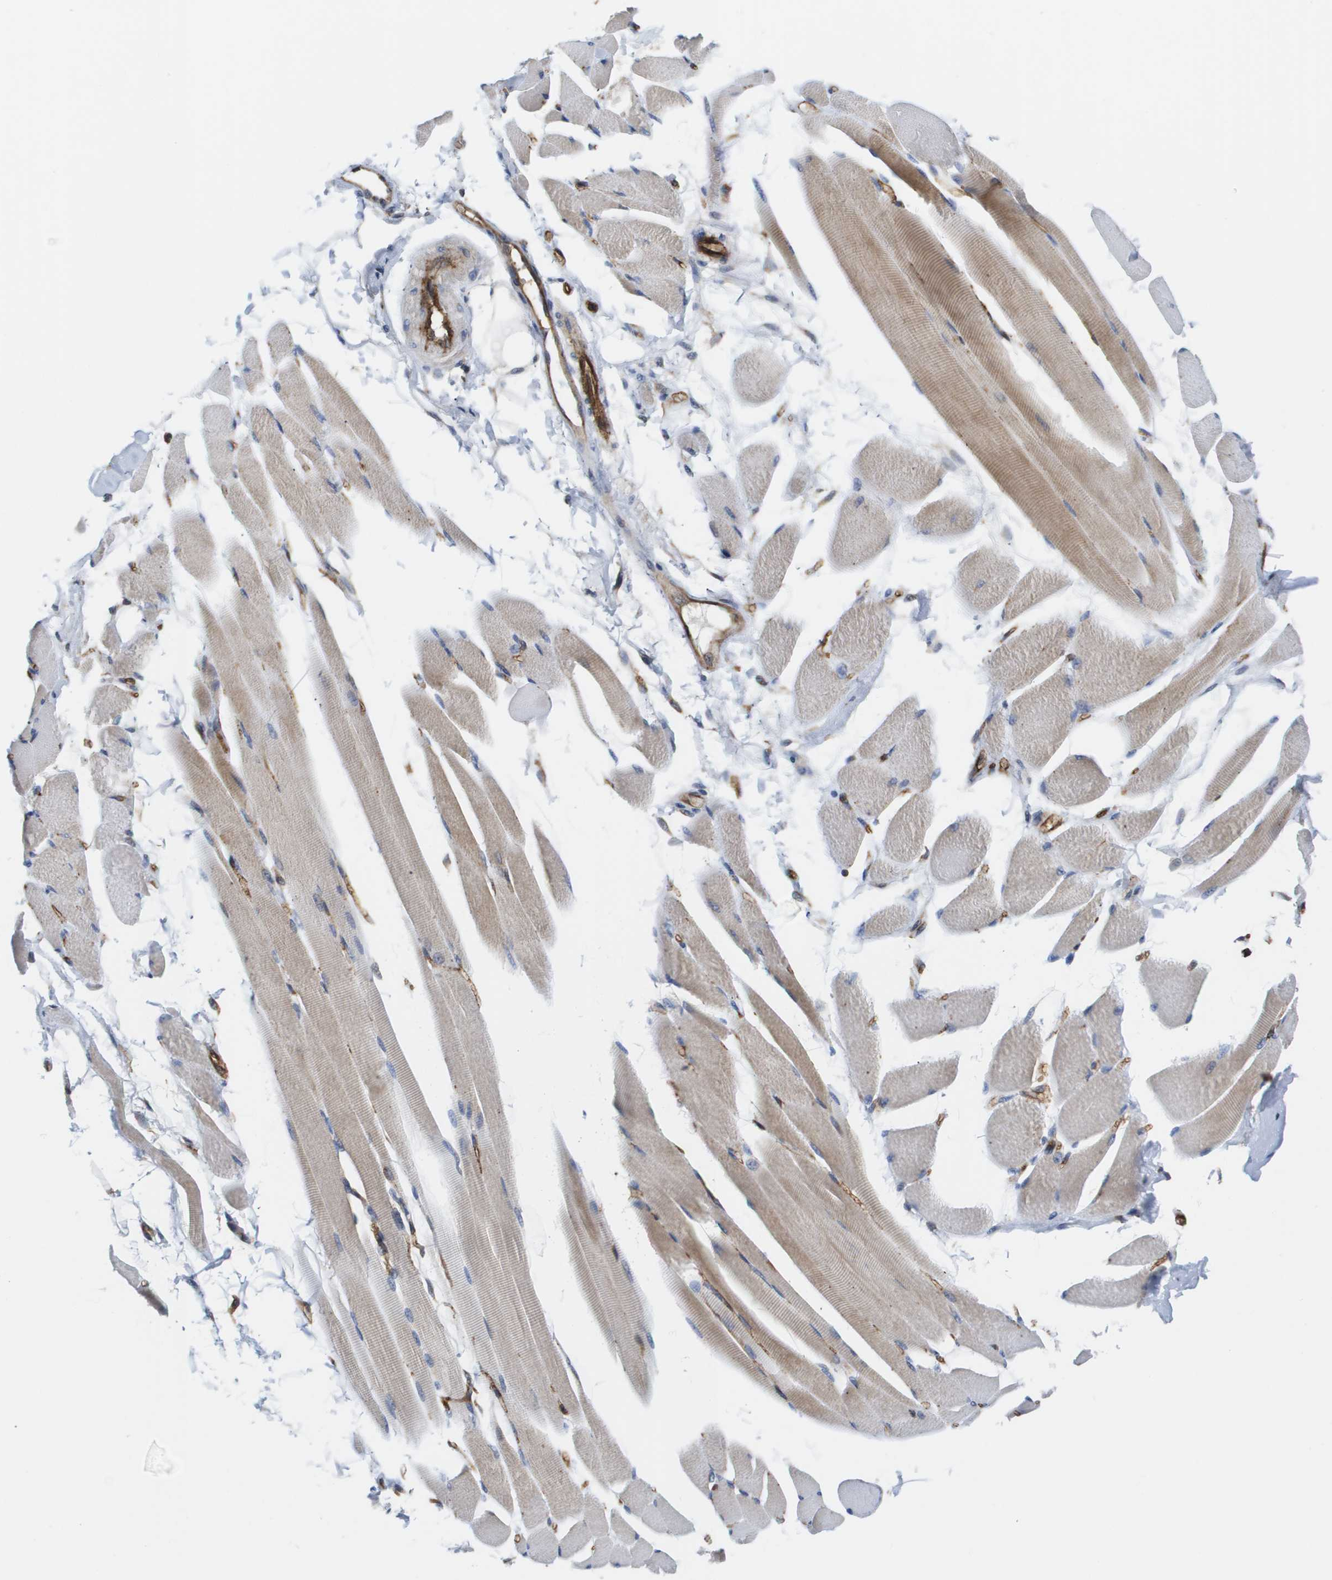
{"staining": {"intensity": "weak", "quantity": ">75%", "location": "cytoplasmic/membranous"}, "tissue": "skeletal muscle", "cell_type": "Myocytes", "image_type": "normal", "snomed": [{"axis": "morphology", "description": "Normal tissue, NOS"}, {"axis": "topography", "description": "Skeletal muscle"}, {"axis": "topography", "description": "Peripheral nerve tissue"}], "caption": "Weak cytoplasmic/membranous positivity for a protein is appreciated in approximately >75% of myocytes of benign skeletal muscle using IHC.", "gene": "BST2", "patient": {"sex": "female", "age": 84}}